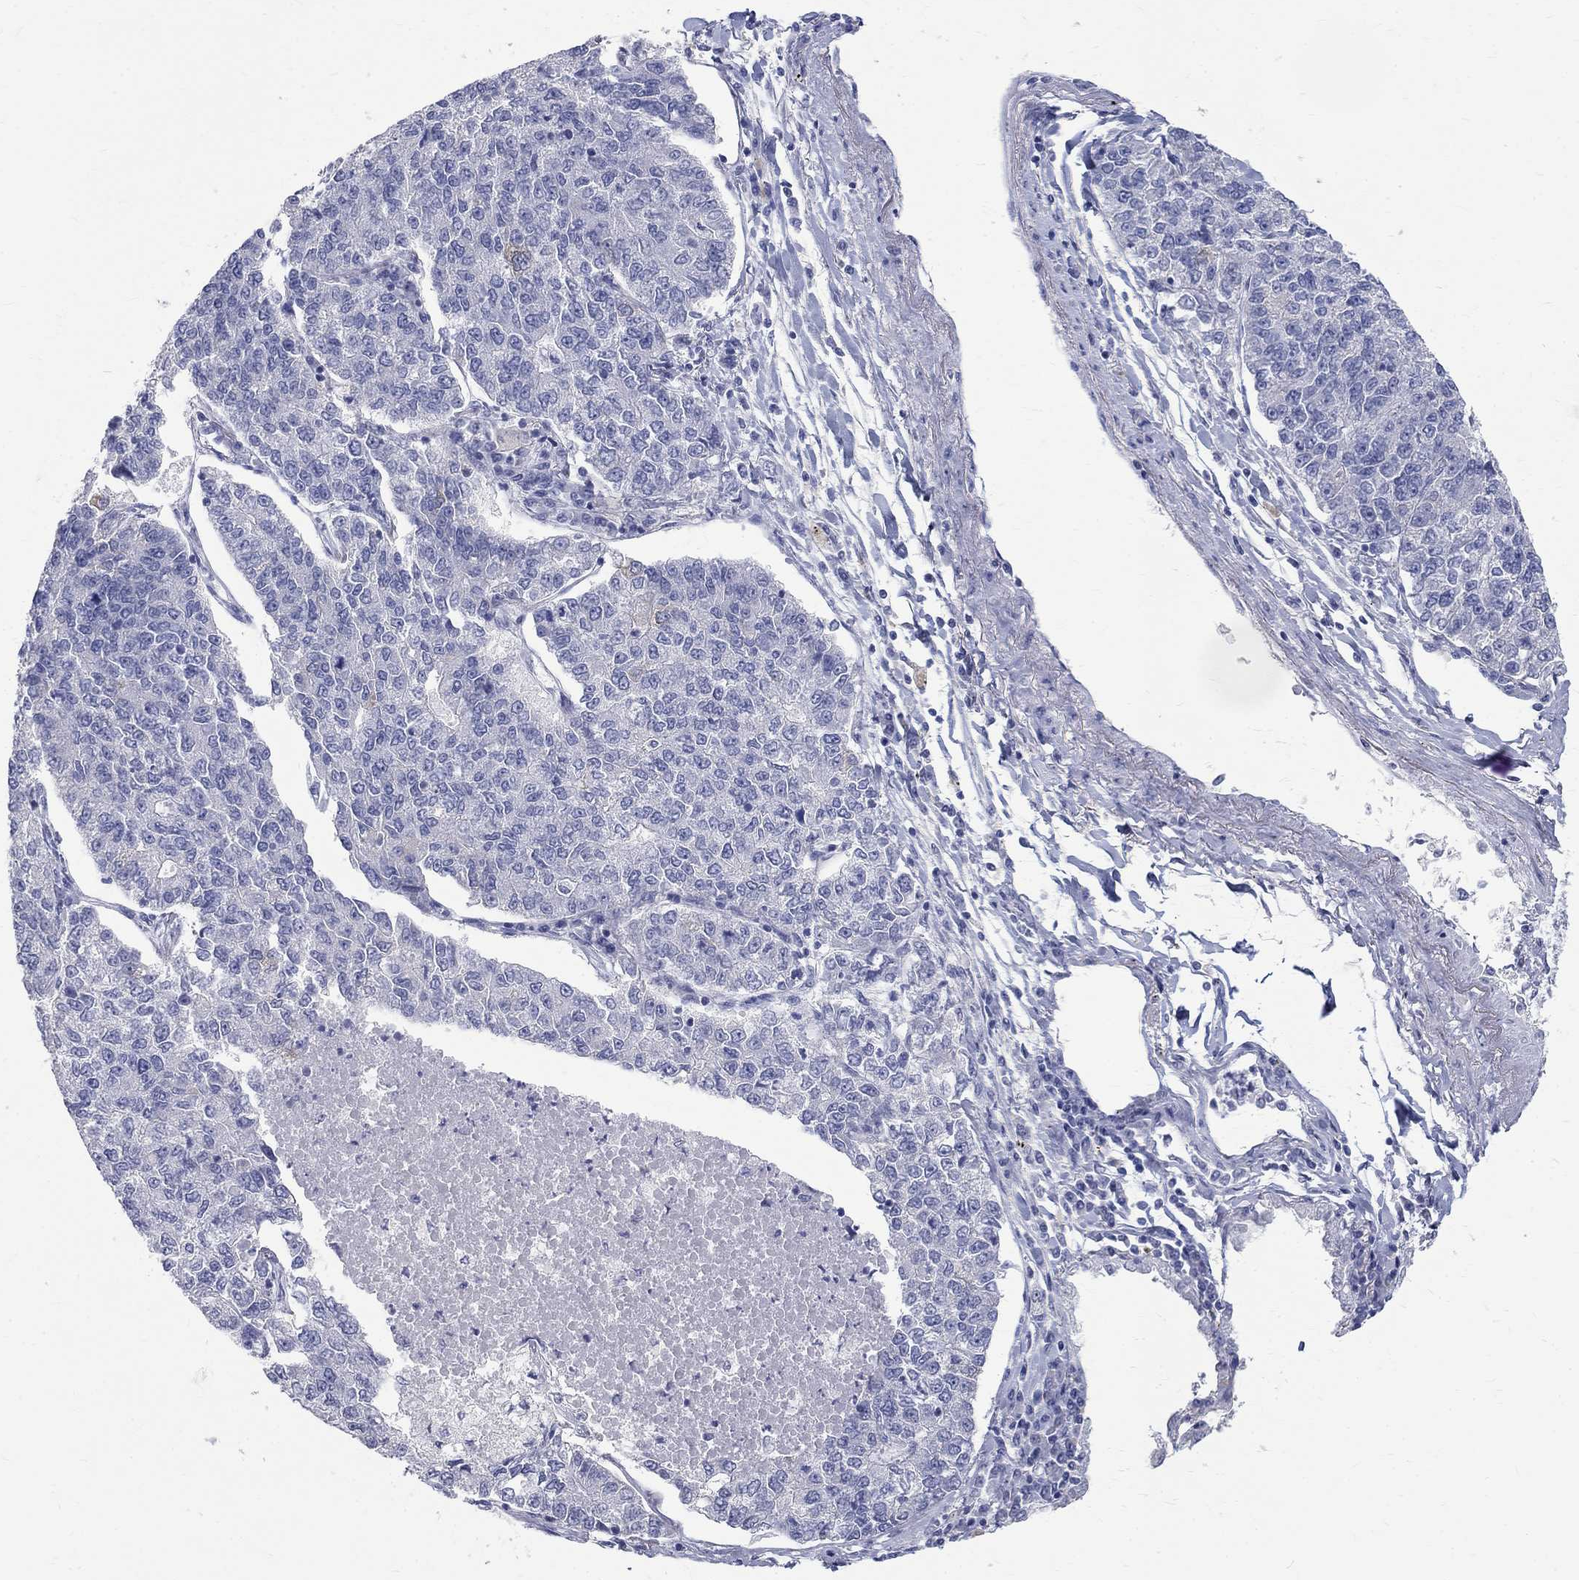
{"staining": {"intensity": "negative", "quantity": "none", "location": "none"}, "tissue": "lung cancer", "cell_type": "Tumor cells", "image_type": "cancer", "snomed": [{"axis": "morphology", "description": "Adenocarcinoma, NOS"}, {"axis": "topography", "description": "Lung"}], "caption": "Adenocarcinoma (lung) was stained to show a protein in brown. There is no significant staining in tumor cells. (DAB (3,3'-diaminobenzidine) immunohistochemistry visualized using brightfield microscopy, high magnification).", "gene": "MAGEB6", "patient": {"sex": "male", "age": 49}}